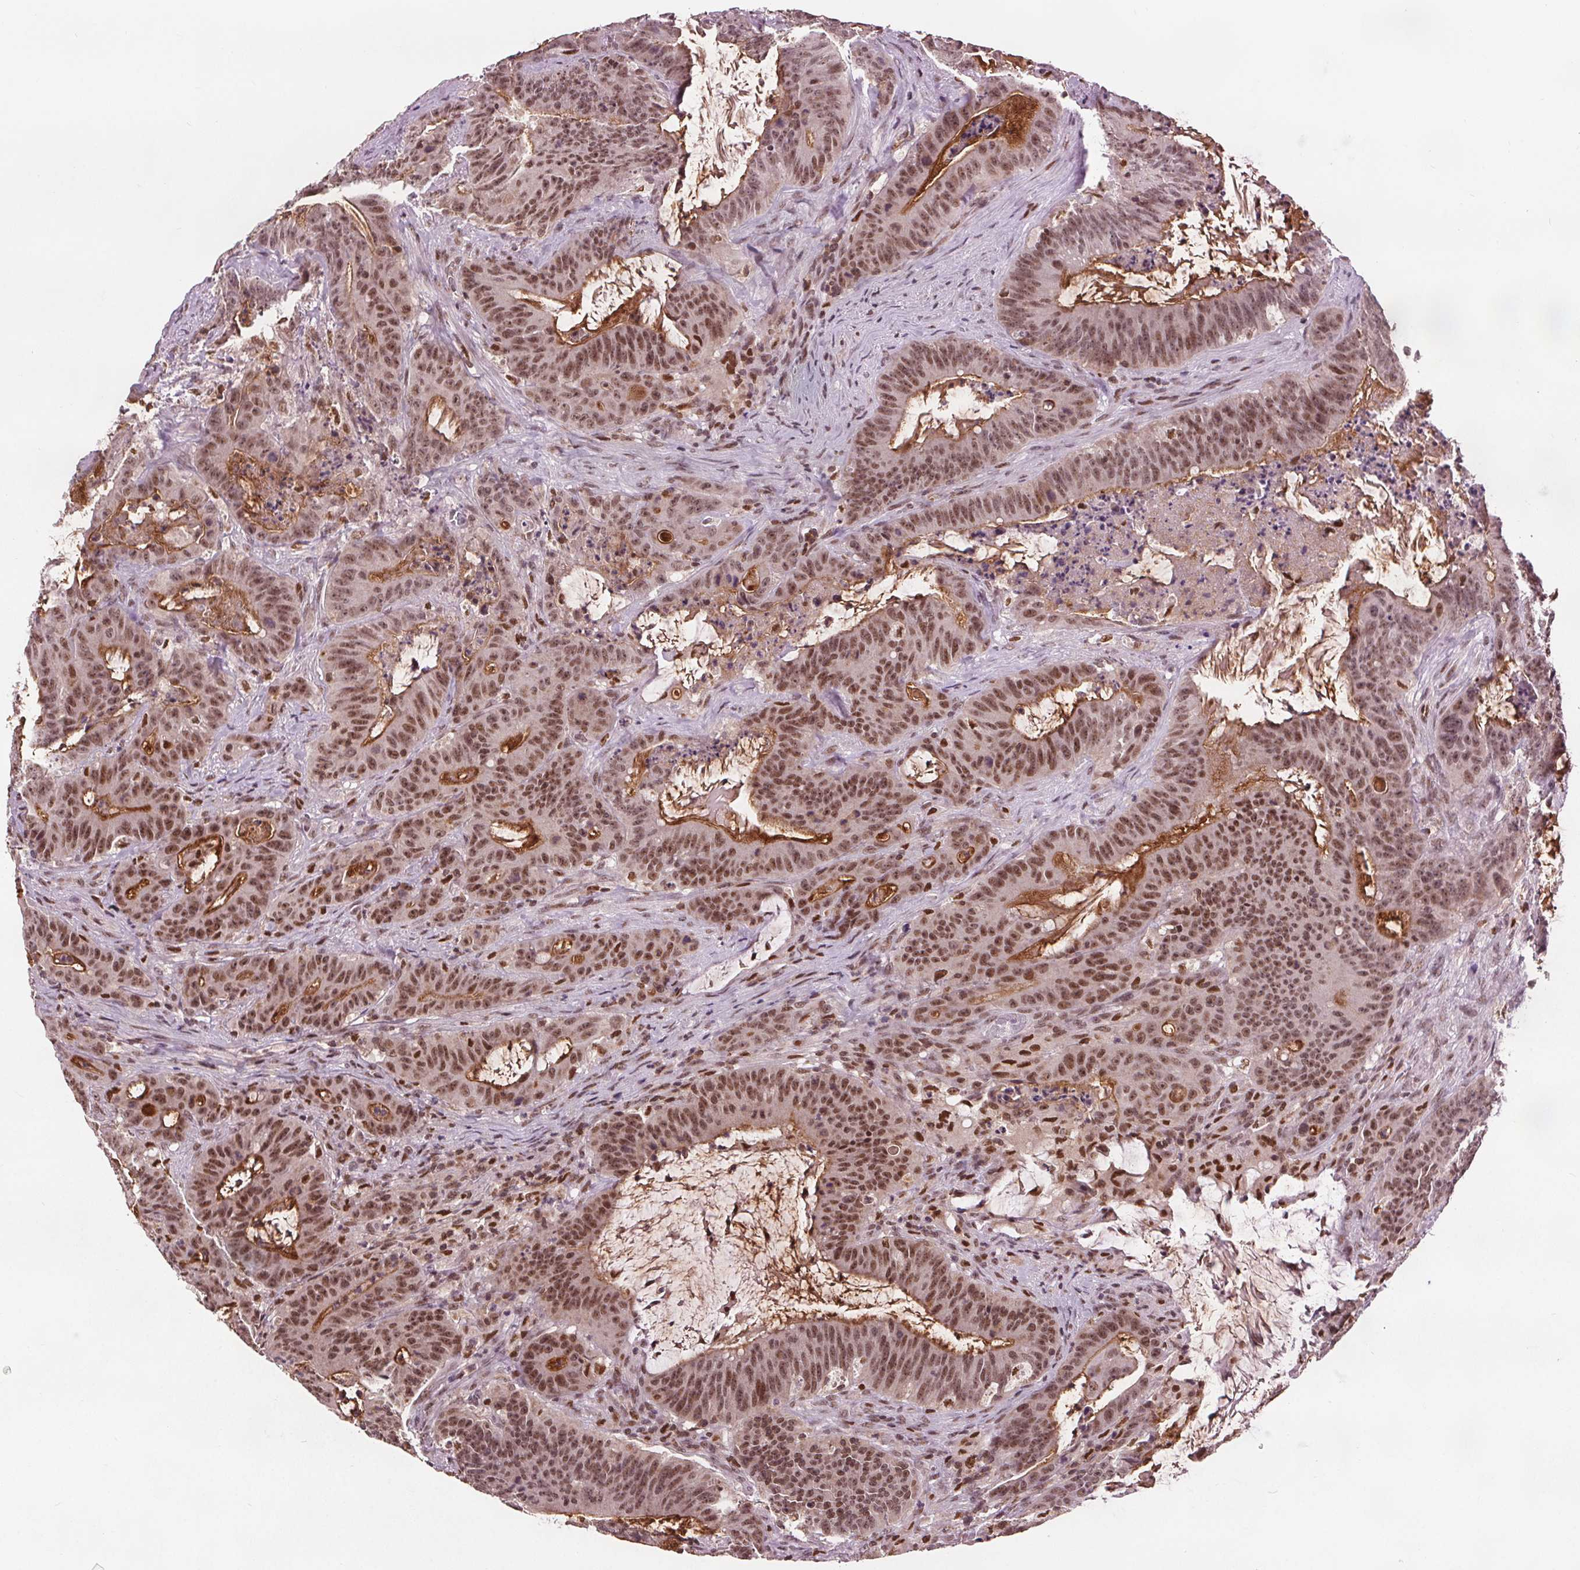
{"staining": {"intensity": "moderate", "quantity": ">75%", "location": "cytoplasmic/membranous,nuclear"}, "tissue": "colorectal cancer", "cell_type": "Tumor cells", "image_type": "cancer", "snomed": [{"axis": "morphology", "description": "Adenocarcinoma, NOS"}, {"axis": "topography", "description": "Colon"}], "caption": "This histopathology image demonstrates colorectal adenocarcinoma stained with immunohistochemistry to label a protein in brown. The cytoplasmic/membranous and nuclear of tumor cells show moderate positivity for the protein. Nuclei are counter-stained blue.", "gene": "DDX11", "patient": {"sex": "male", "age": 33}}